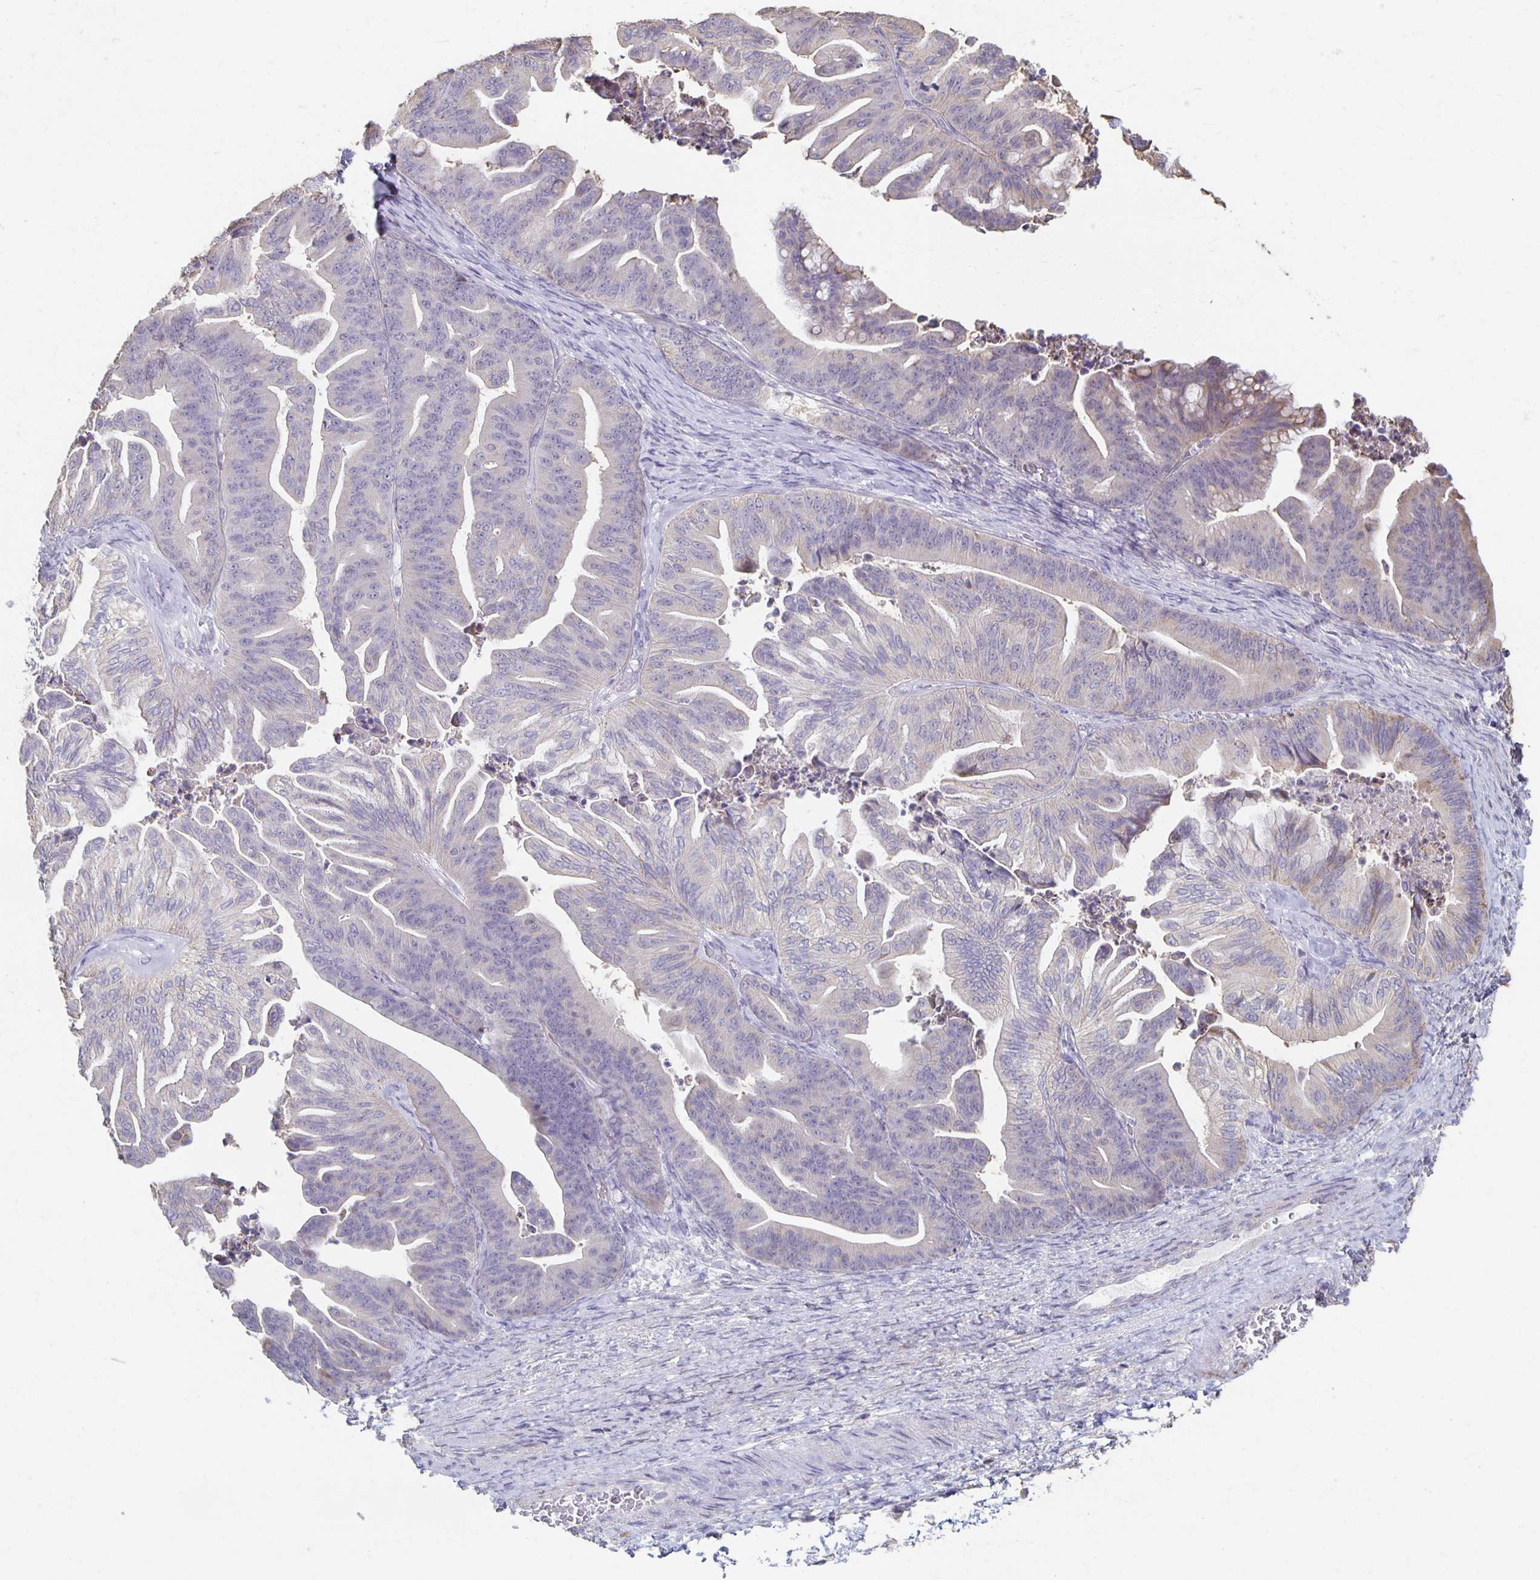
{"staining": {"intensity": "weak", "quantity": "<25%", "location": "cytoplasmic/membranous"}, "tissue": "ovarian cancer", "cell_type": "Tumor cells", "image_type": "cancer", "snomed": [{"axis": "morphology", "description": "Cystadenocarcinoma, mucinous, NOS"}, {"axis": "topography", "description": "Ovary"}], "caption": "Immunohistochemistry (IHC) photomicrograph of neoplastic tissue: human ovarian cancer (mucinous cystadenocarcinoma) stained with DAB demonstrates no significant protein expression in tumor cells. The staining was performed using DAB (3,3'-diaminobenzidine) to visualize the protein expression in brown, while the nuclei were stained in blue with hematoxylin (Magnification: 20x).", "gene": "ZNF692", "patient": {"sex": "female", "age": 67}}